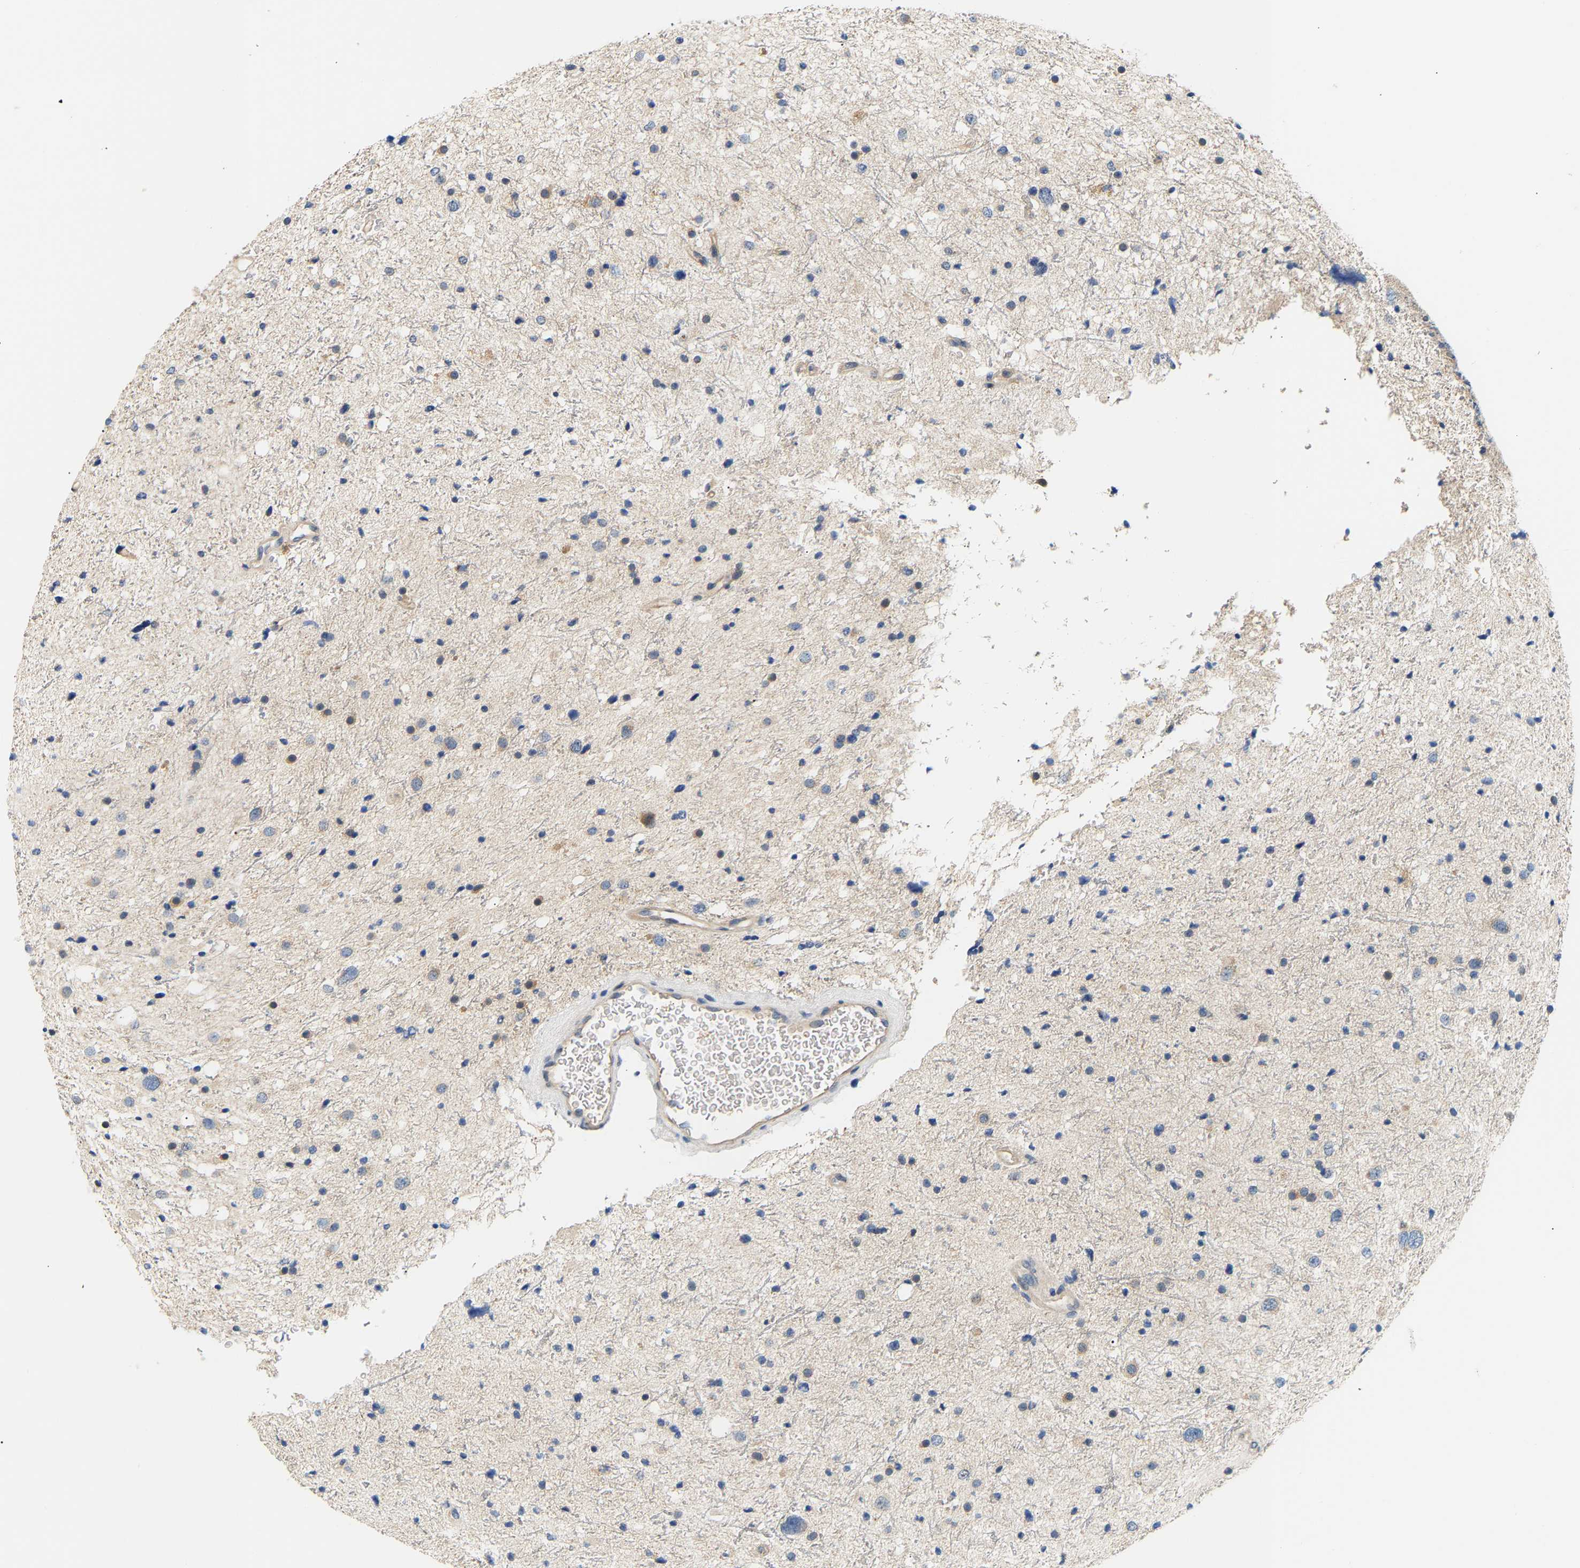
{"staining": {"intensity": "negative", "quantity": "none", "location": "none"}, "tissue": "glioma", "cell_type": "Tumor cells", "image_type": "cancer", "snomed": [{"axis": "morphology", "description": "Glioma, malignant, Low grade"}, {"axis": "topography", "description": "Brain"}], "caption": "Immunohistochemical staining of glioma demonstrates no significant expression in tumor cells.", "gene": "PPID", "patient": {"sex": "female", "age": 37}}